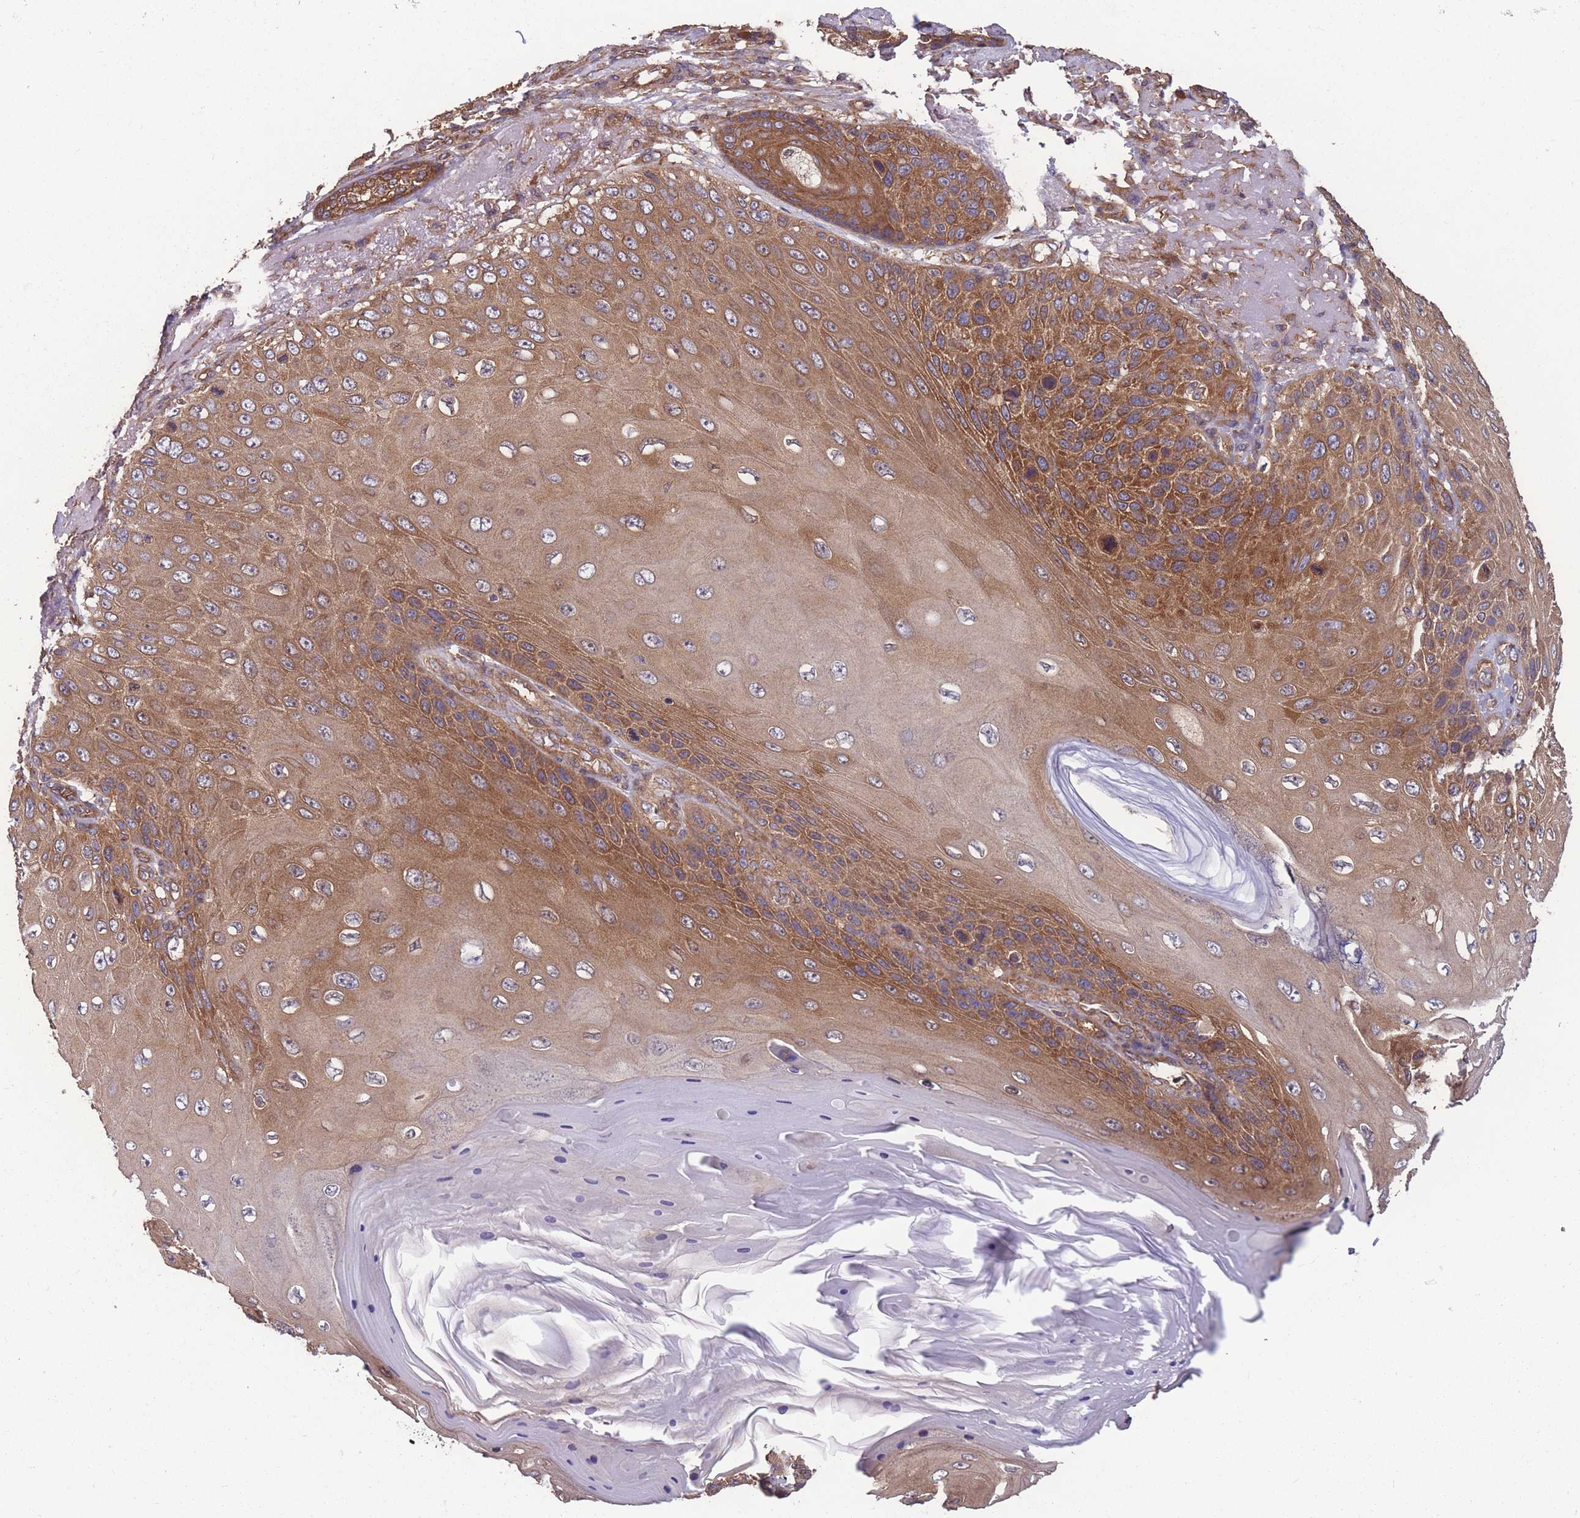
{"staining": {"intensity": "moderate", "quantity": ">75%", "location": "cytoplasmic/membranous"}, "tissue": "skin cancer", "cell_type": "Tumor cells", "image_type": "cancer", "snomed": [{"axis": "morphology", "description": "Squamous cell carcinoma, NOS"}, {"axis": "topography", "description": "Skin"}], "caption": "Protein expression analysis of skin cancer (squamous cell carcinoma) displays moderate cytoplasmic/membranous staining in approximately >75% of tumor cells.", "gene": "ZPR1", "patient": {"sex": "female", "age": 88}}